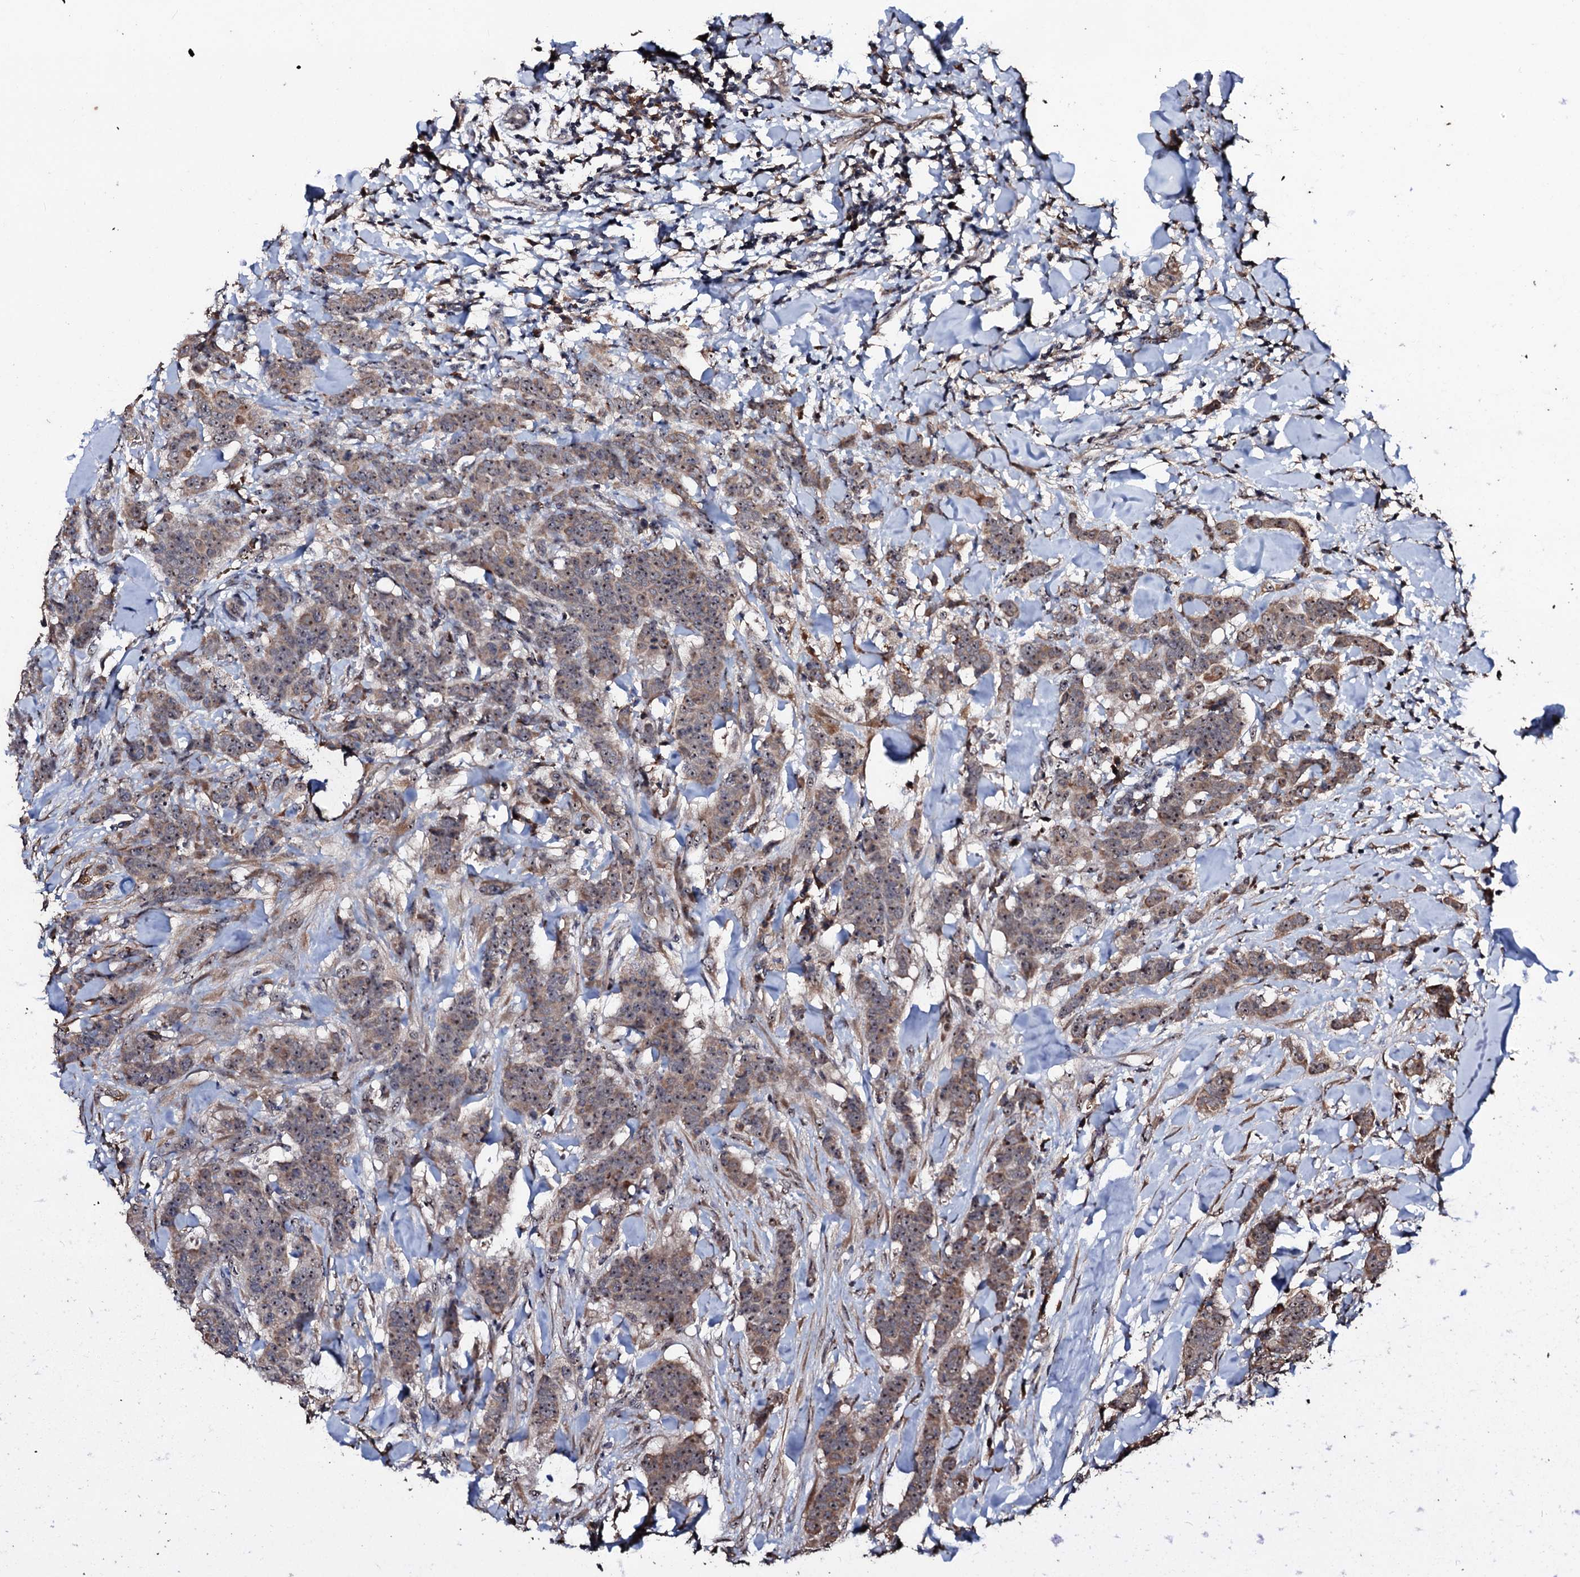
{"staining": {"intensity": "weak", "quantity": ">75%", "location": "cytoplasmic/membranous,nuclear"}, "tissue": "breast cancer", "cell_type": "Tumor cells", "image_type": "cancer", "snomed": [{"axis": "morphology", "description": "Duct carcinoma"}, {"axis": "topography", "description": "Breast"}], "caption": "Weak cytoplasmic/membranous and nuclear protein positivity is appreciated in approximately >75% of tumor cells in infiltrating ductal carcinoma (breast).", "gene": "SUPT7L", "patient": {"sex": "female", "age": 40}}